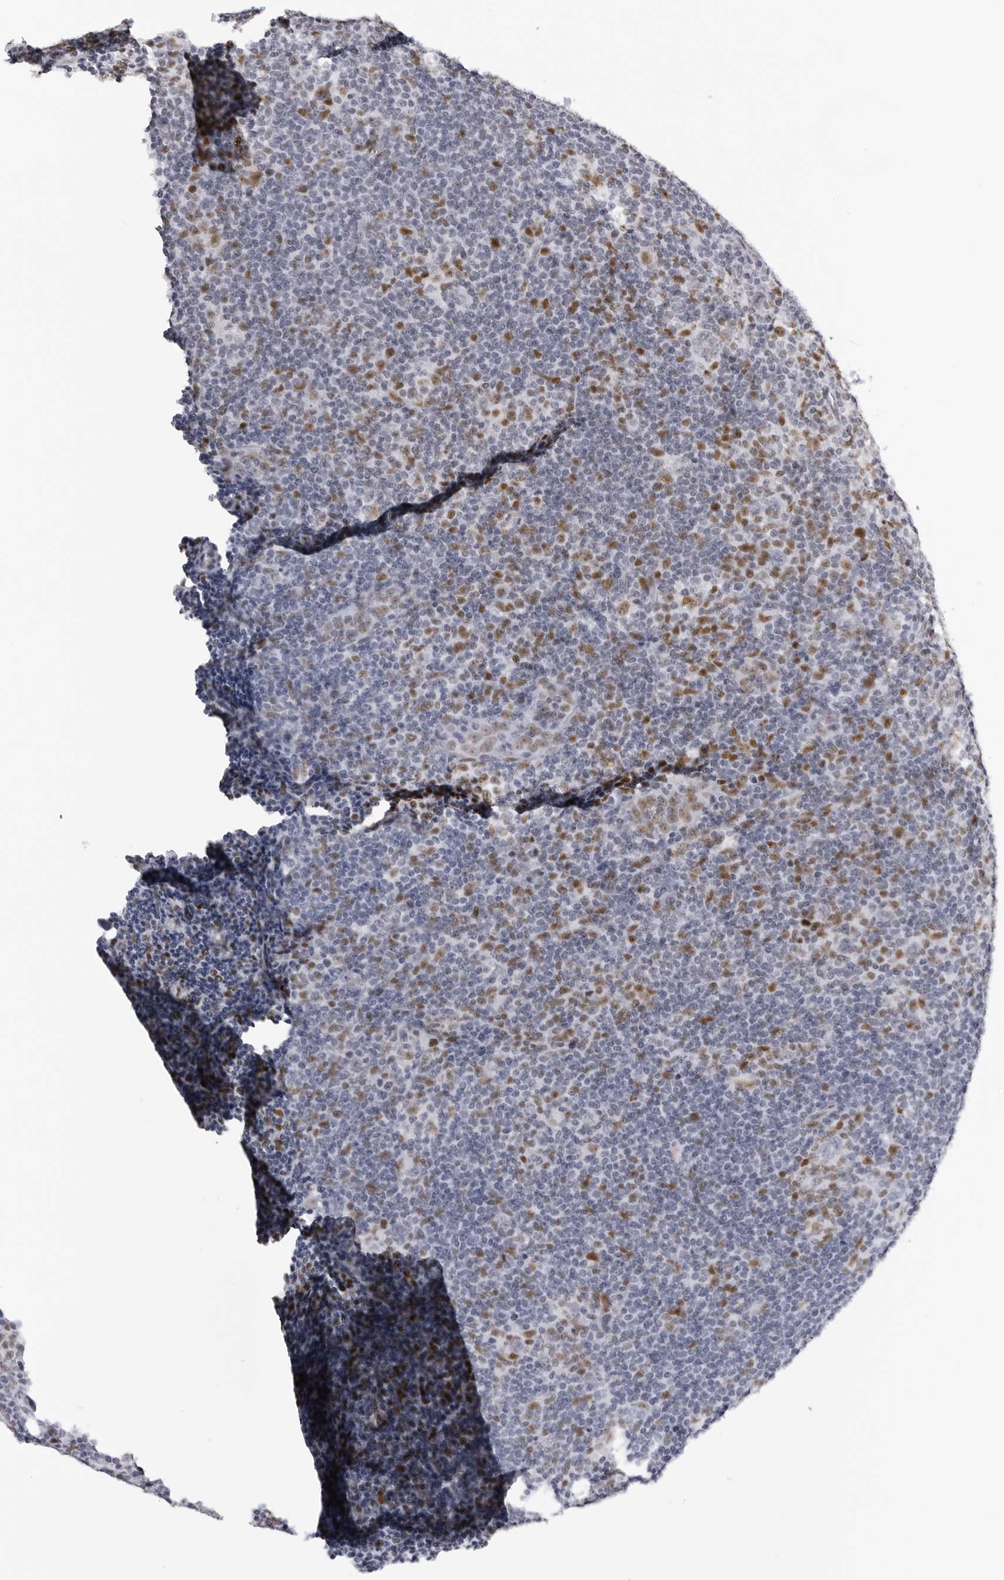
{"staining": {"intensity": "negative", "quantity": "none", "location": "none"}, "tissue": "lymphoma", "cell_type": "Tumor cells", "image_type": "cancer", "snomed": [{"axis": "morphology", "description": "Hodgkin's disease, NOS"}, {"axis": "topography", "description": "Lymph node"}], "caption": "Immunohistochemical staining of human lymphoma exhibits no significant positivity in tumor cells.", "gene": "IRF2BP2", "patient": {"sex": "female", "age": 57}}